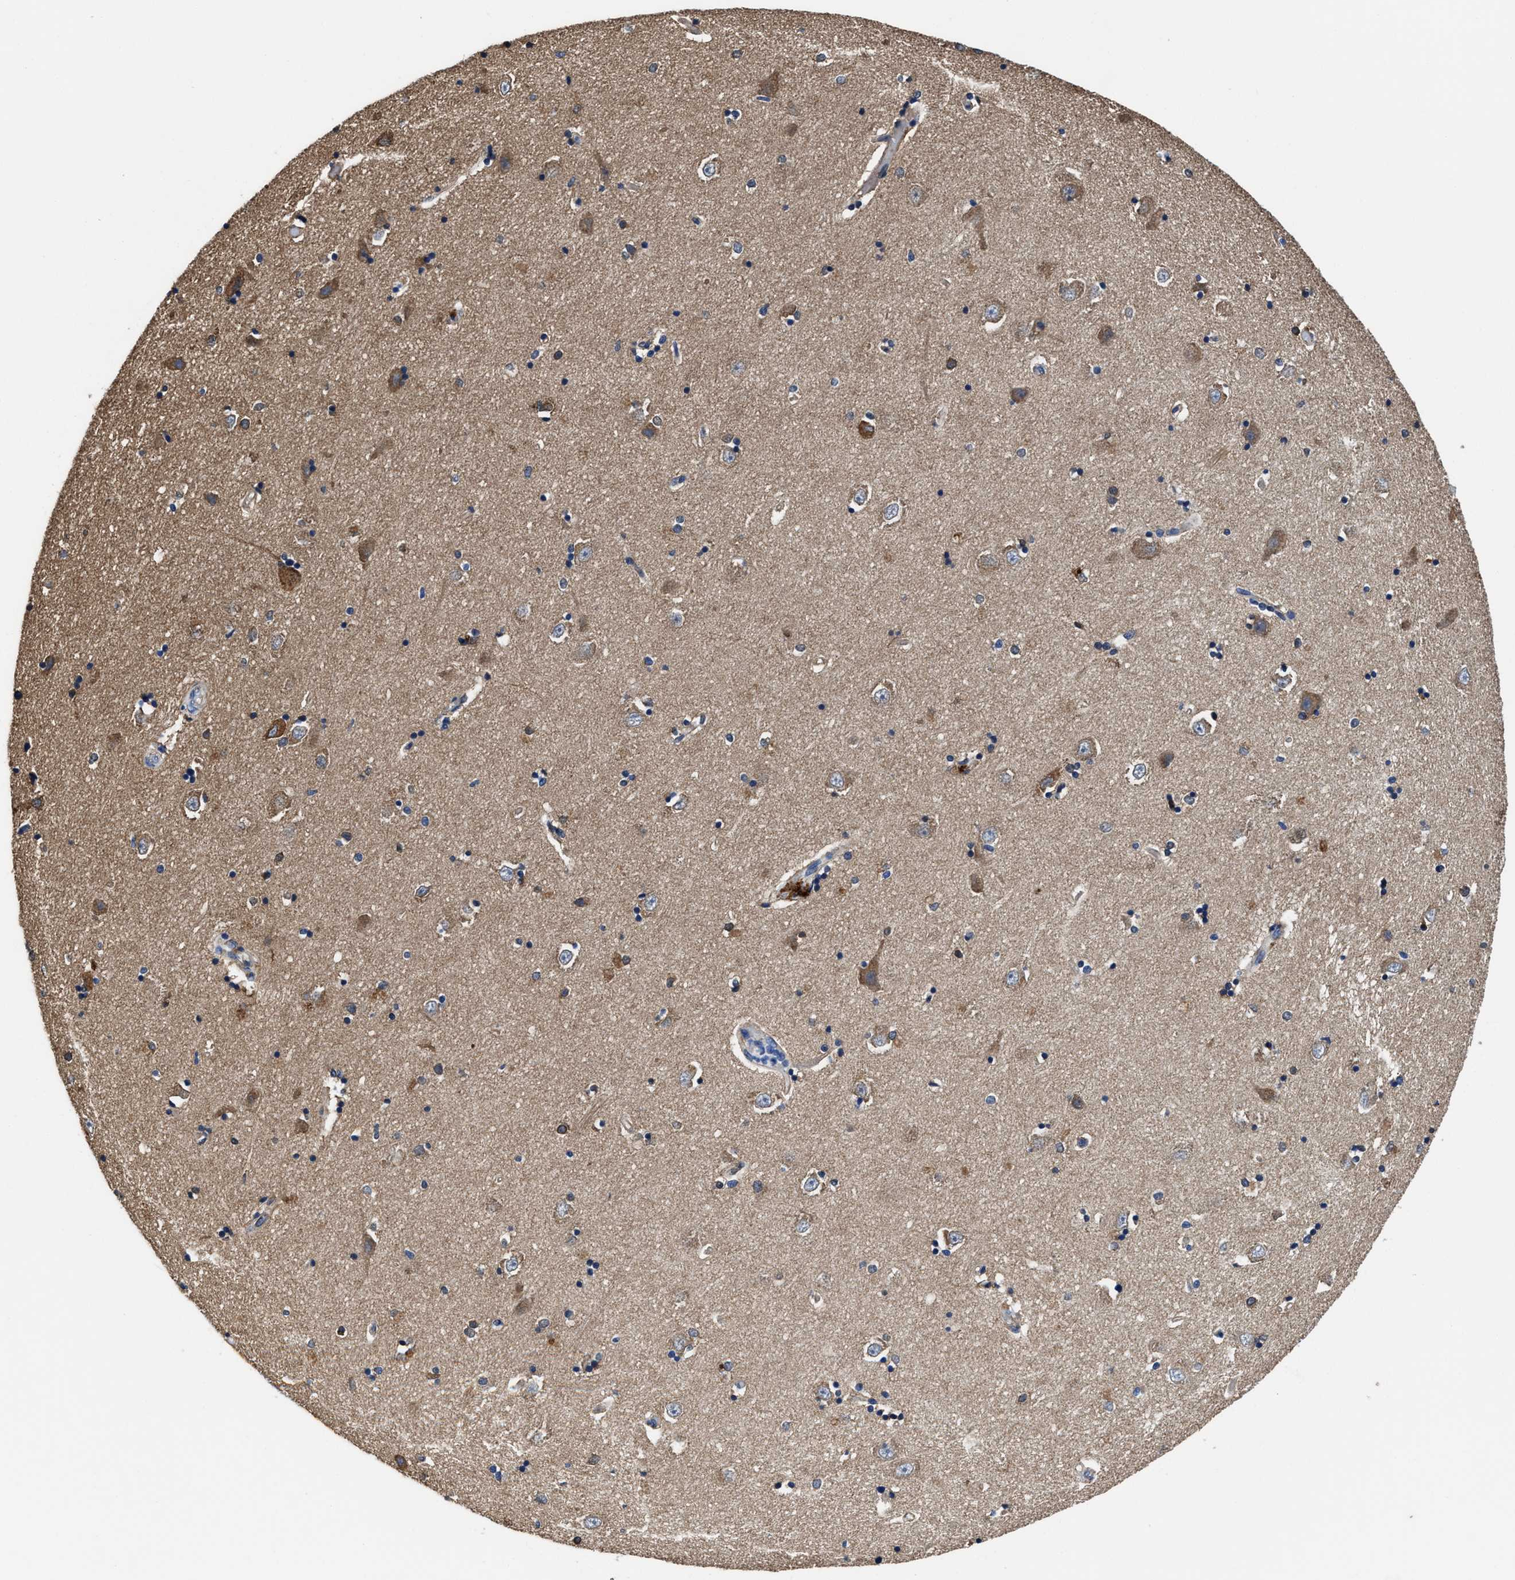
{"staining": {"intensity": "weak", "quantity": "<25%", "location": "cytoplasmic/membranous"}, "tissue": "hippocampus", "cell_type": "Glial cells", "image_type": "normal", "snomed": [{"axis": "morphology", "description": "Normal tissue, NOS"}, {"axis": "topography", "description": "Hippocampus"}], "caption": "An IHC histopathology image of normal hippocampus is shown. There is no staining in glial cells of hippocampus.", "gene": "IDNK", "patient": {"sex": "male", "age": 45}}